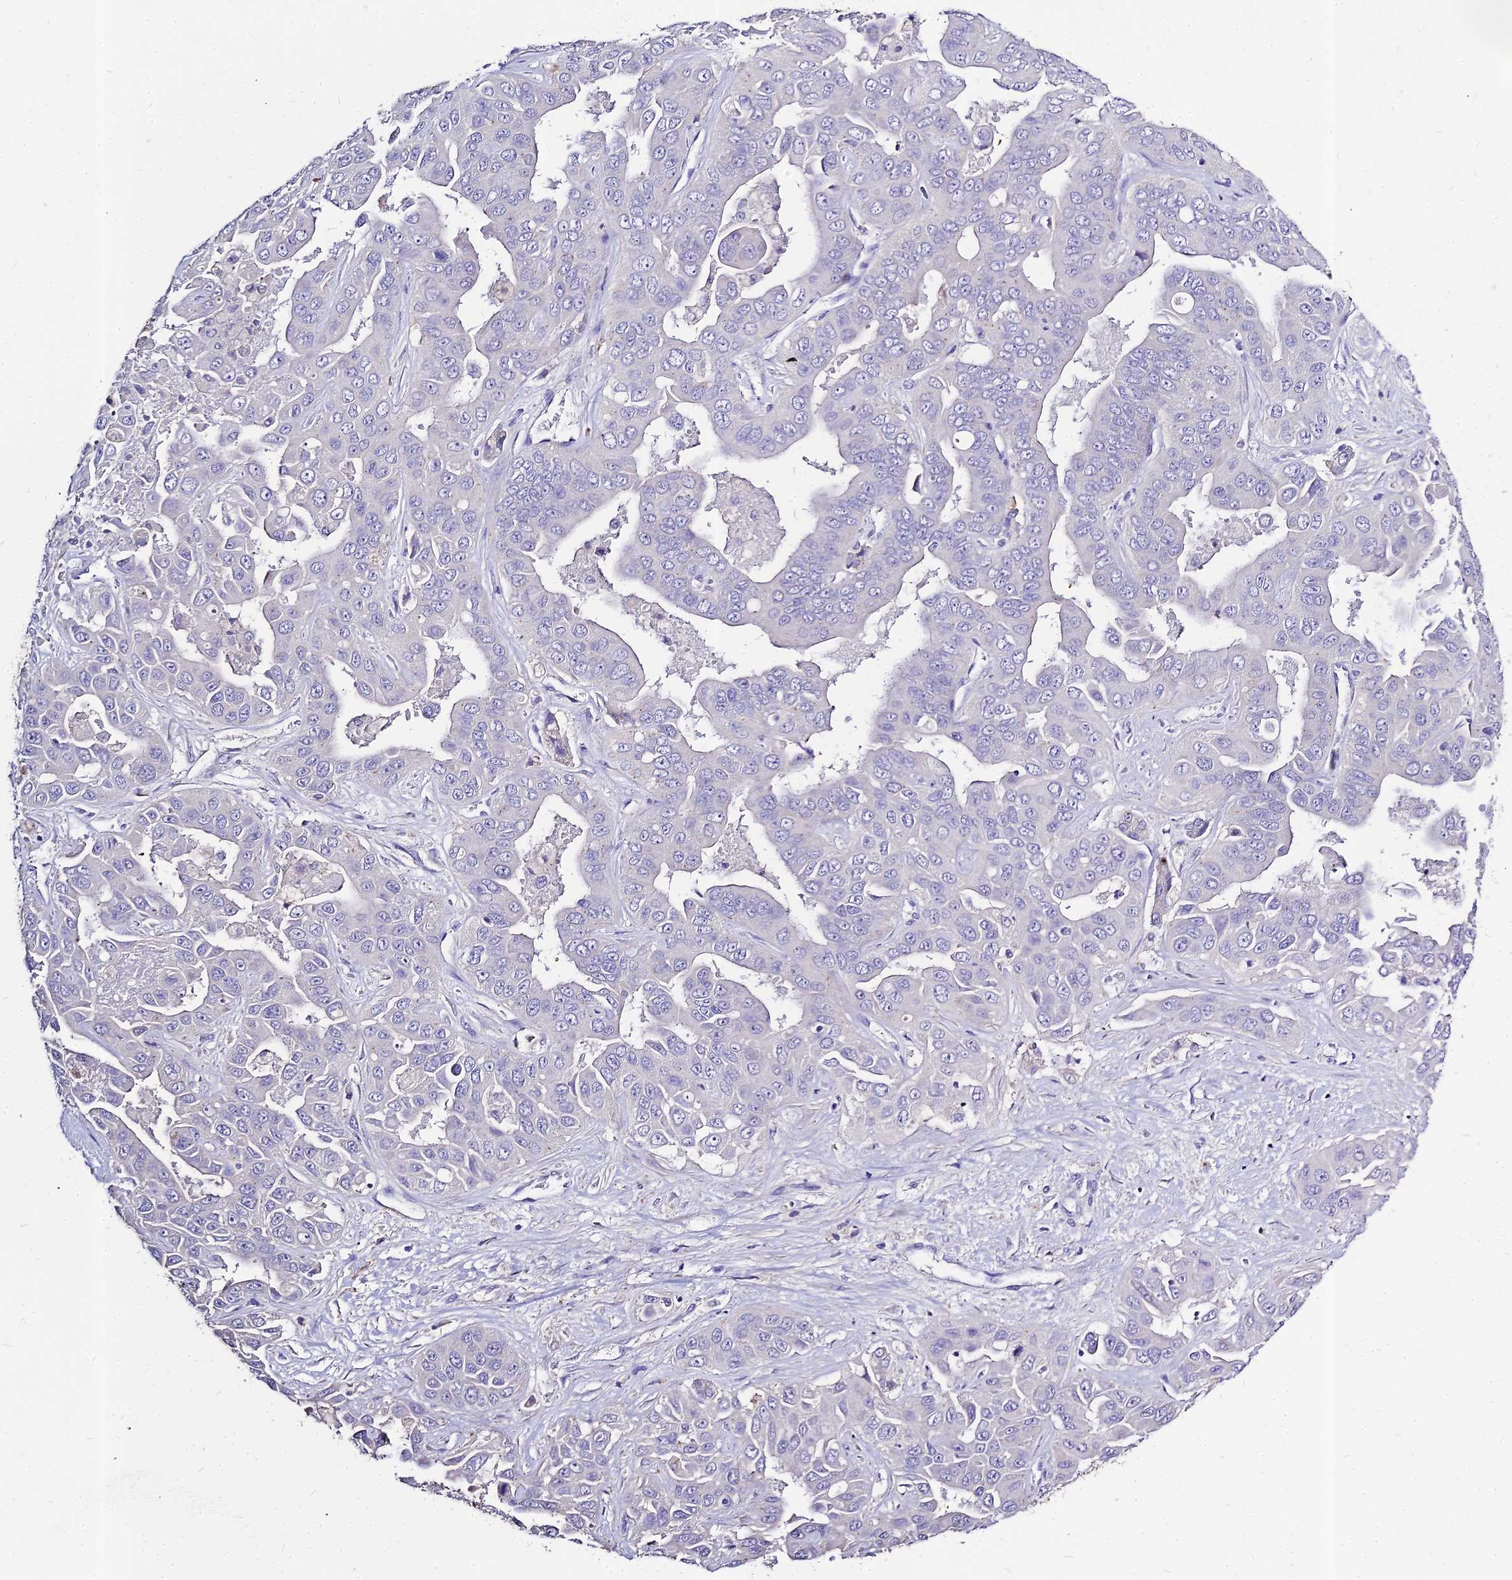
{"staining": {"intensity": "negative", "quantity": "none", "location": "none"}, "tissue": "liver cancer", "cell_type": "Tumor cells", "image_type": "cancer", "snomed": [{"axis": "morphology", "description": "Cholangiocarcinoma"}, {"axis": "topography", "description": "Liver"}], "caption": "Micrograph shows no protein expression in tumor cells of liver cancer tissue. Nuclei are stained in blue.", "gene": "GLYAT", "patient": {"sex": "female", "age": 52}}